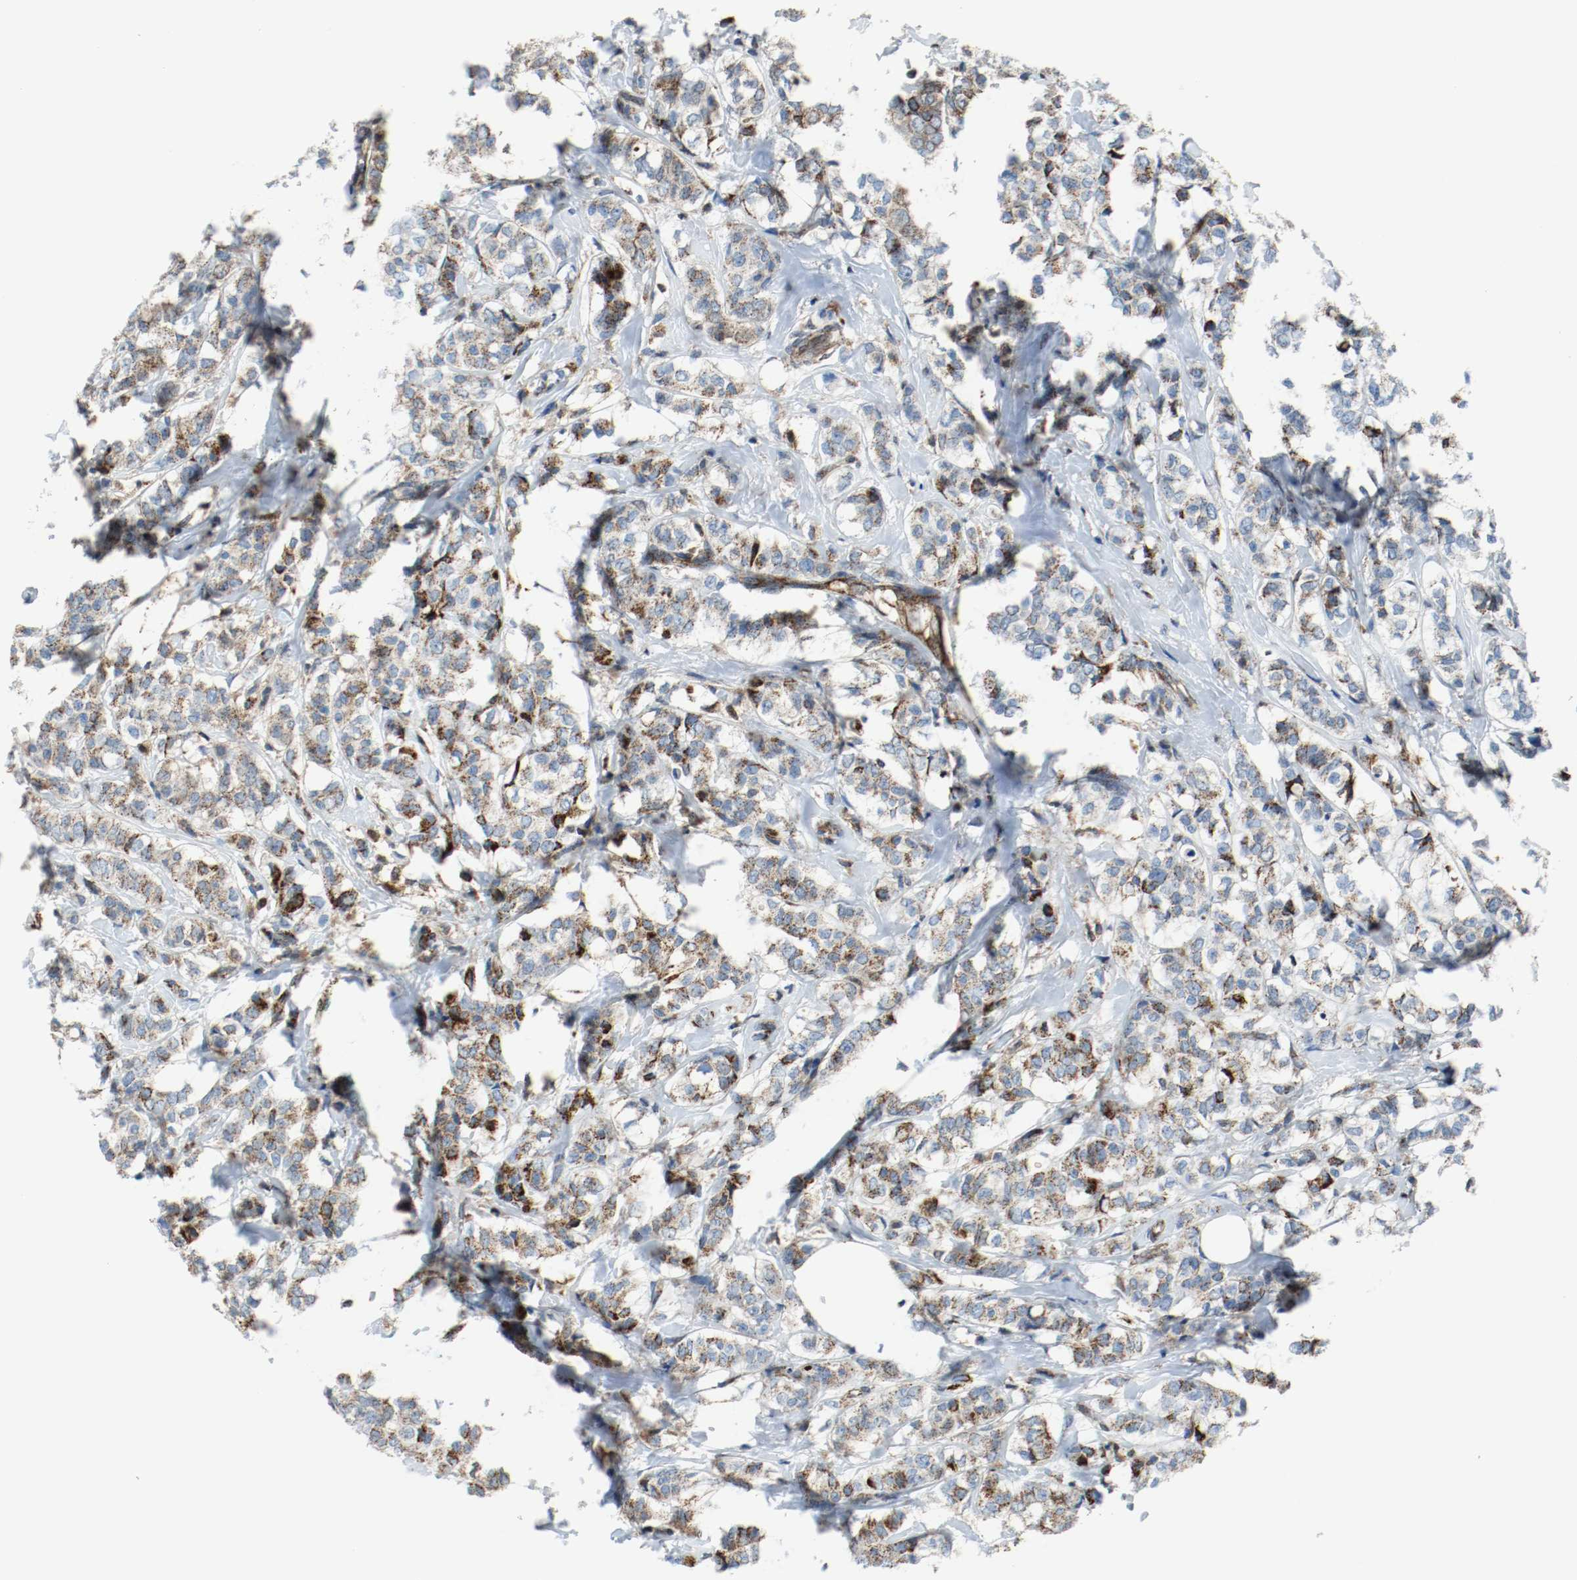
{"staining": {"intensity": "moderate", "quantity": ">75%", "location": "cytoplasmic/membranous"}, "tissue": "breast cancer", "cell_type": "Tumor cells", "image_type": "cancer", "snomed": [{"axis": "morphology", "description": "Lobular carcinoma"}, {"axis": "topography", "description": "Breast"}], "caption": "Lobular carcinoma (breast) was stained to show a protein in brown. There is medium levels of moderate cytoplasmic/membranous staining in about >75% of tumor cells. (DAB (3,3'-diaminobenzidine) = brown stain, brightfield microscopy at high magnification).", "gene": "TXNRD1", "patient": {"sex": "female", "age": 60}}